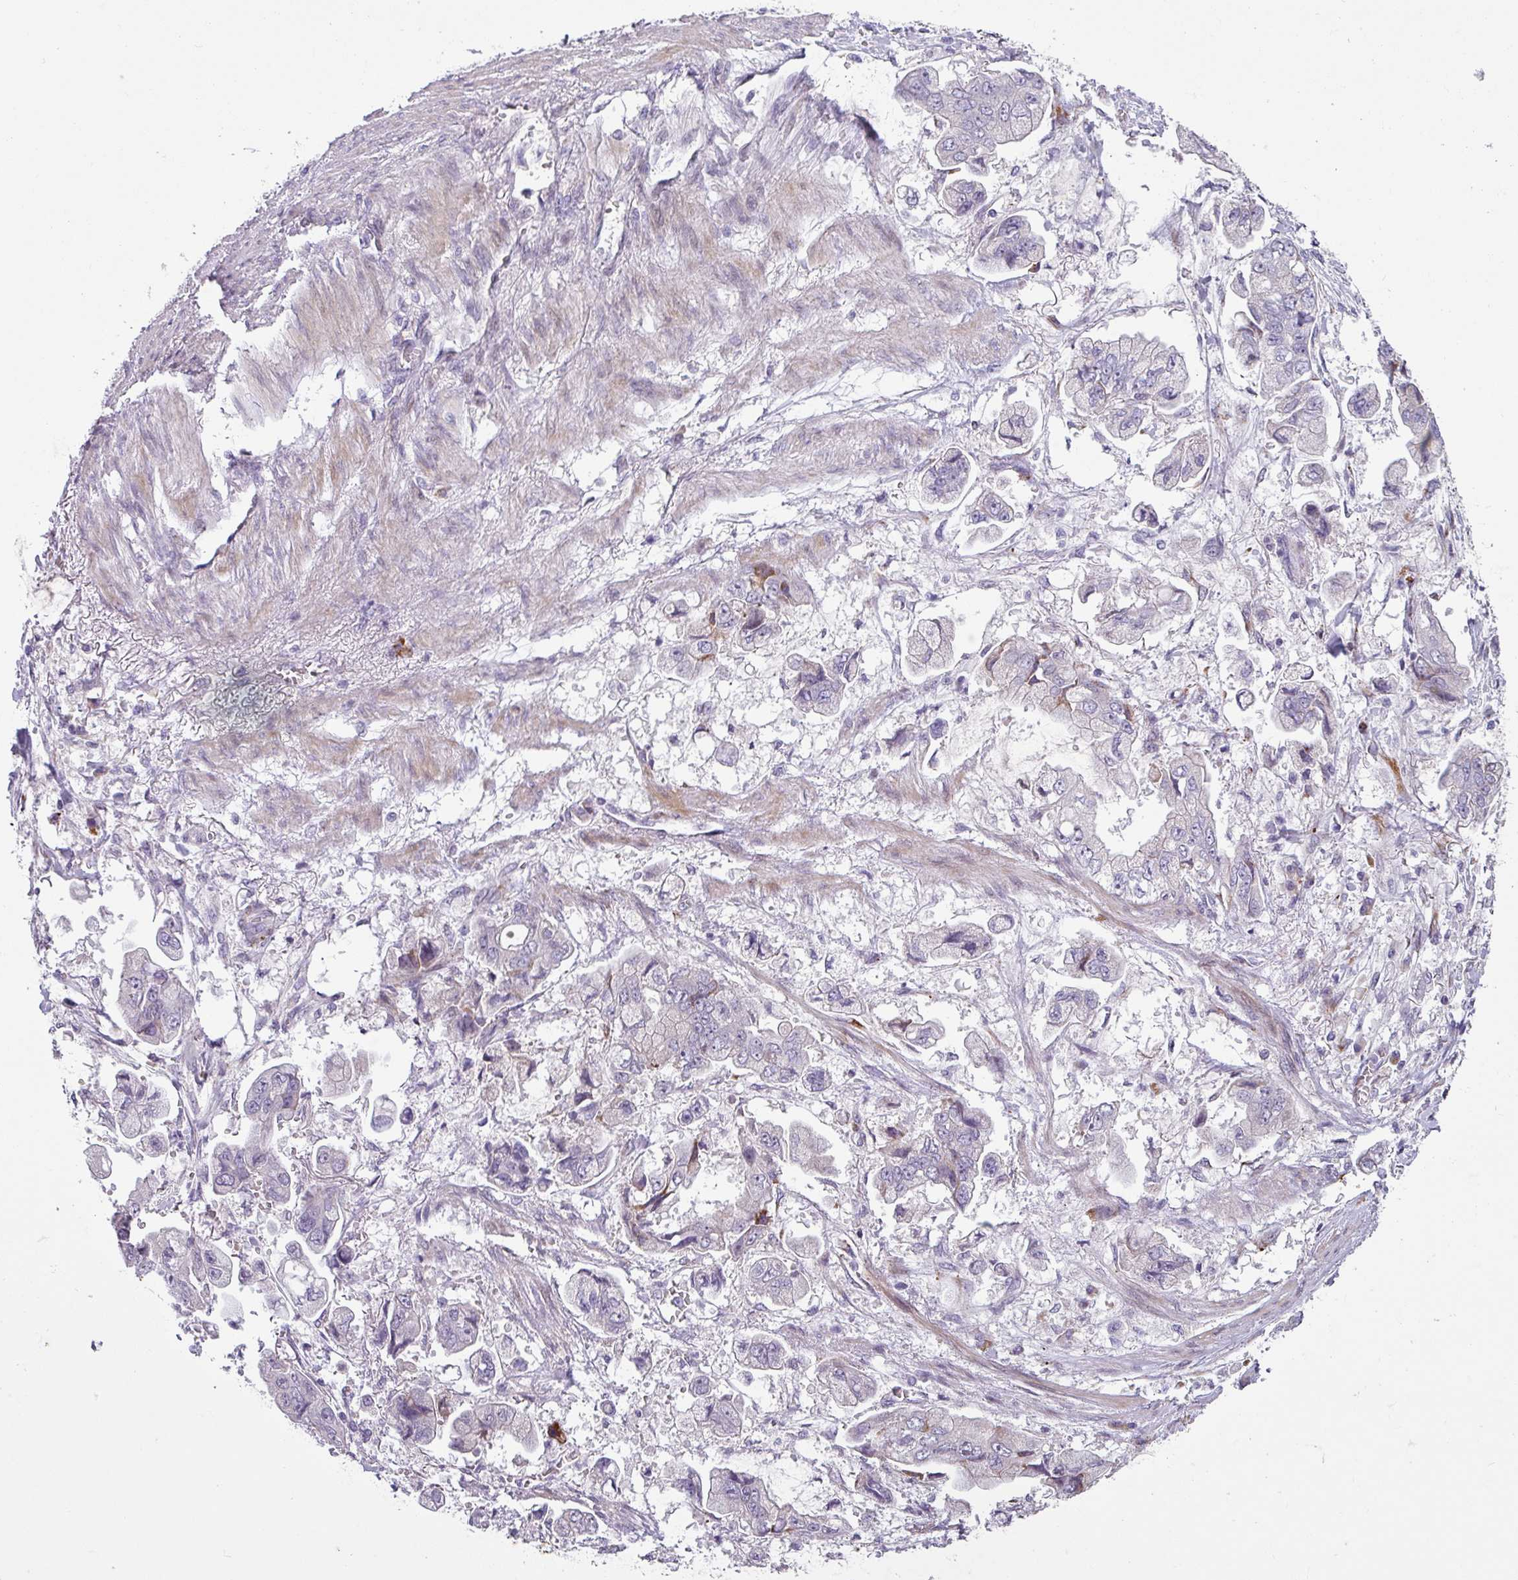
{"staining": {"intensity": "negative", "quantity": "none", "location": "none"}, "tissue": "stomach cancer", "cell_type": "Tumor cells", "image_type": "cancer", "snomed": [{"axis": "morphology", "description": "Adenocarcinoma, NOS"}, {"axis": "topography", "description": "Stomach"}], "caption": "A histopathology image of human stomach cancer is negative for staining in tumor cells.", "gene": "KLHL3", "patient": {"sex": "male", "age": 62}}